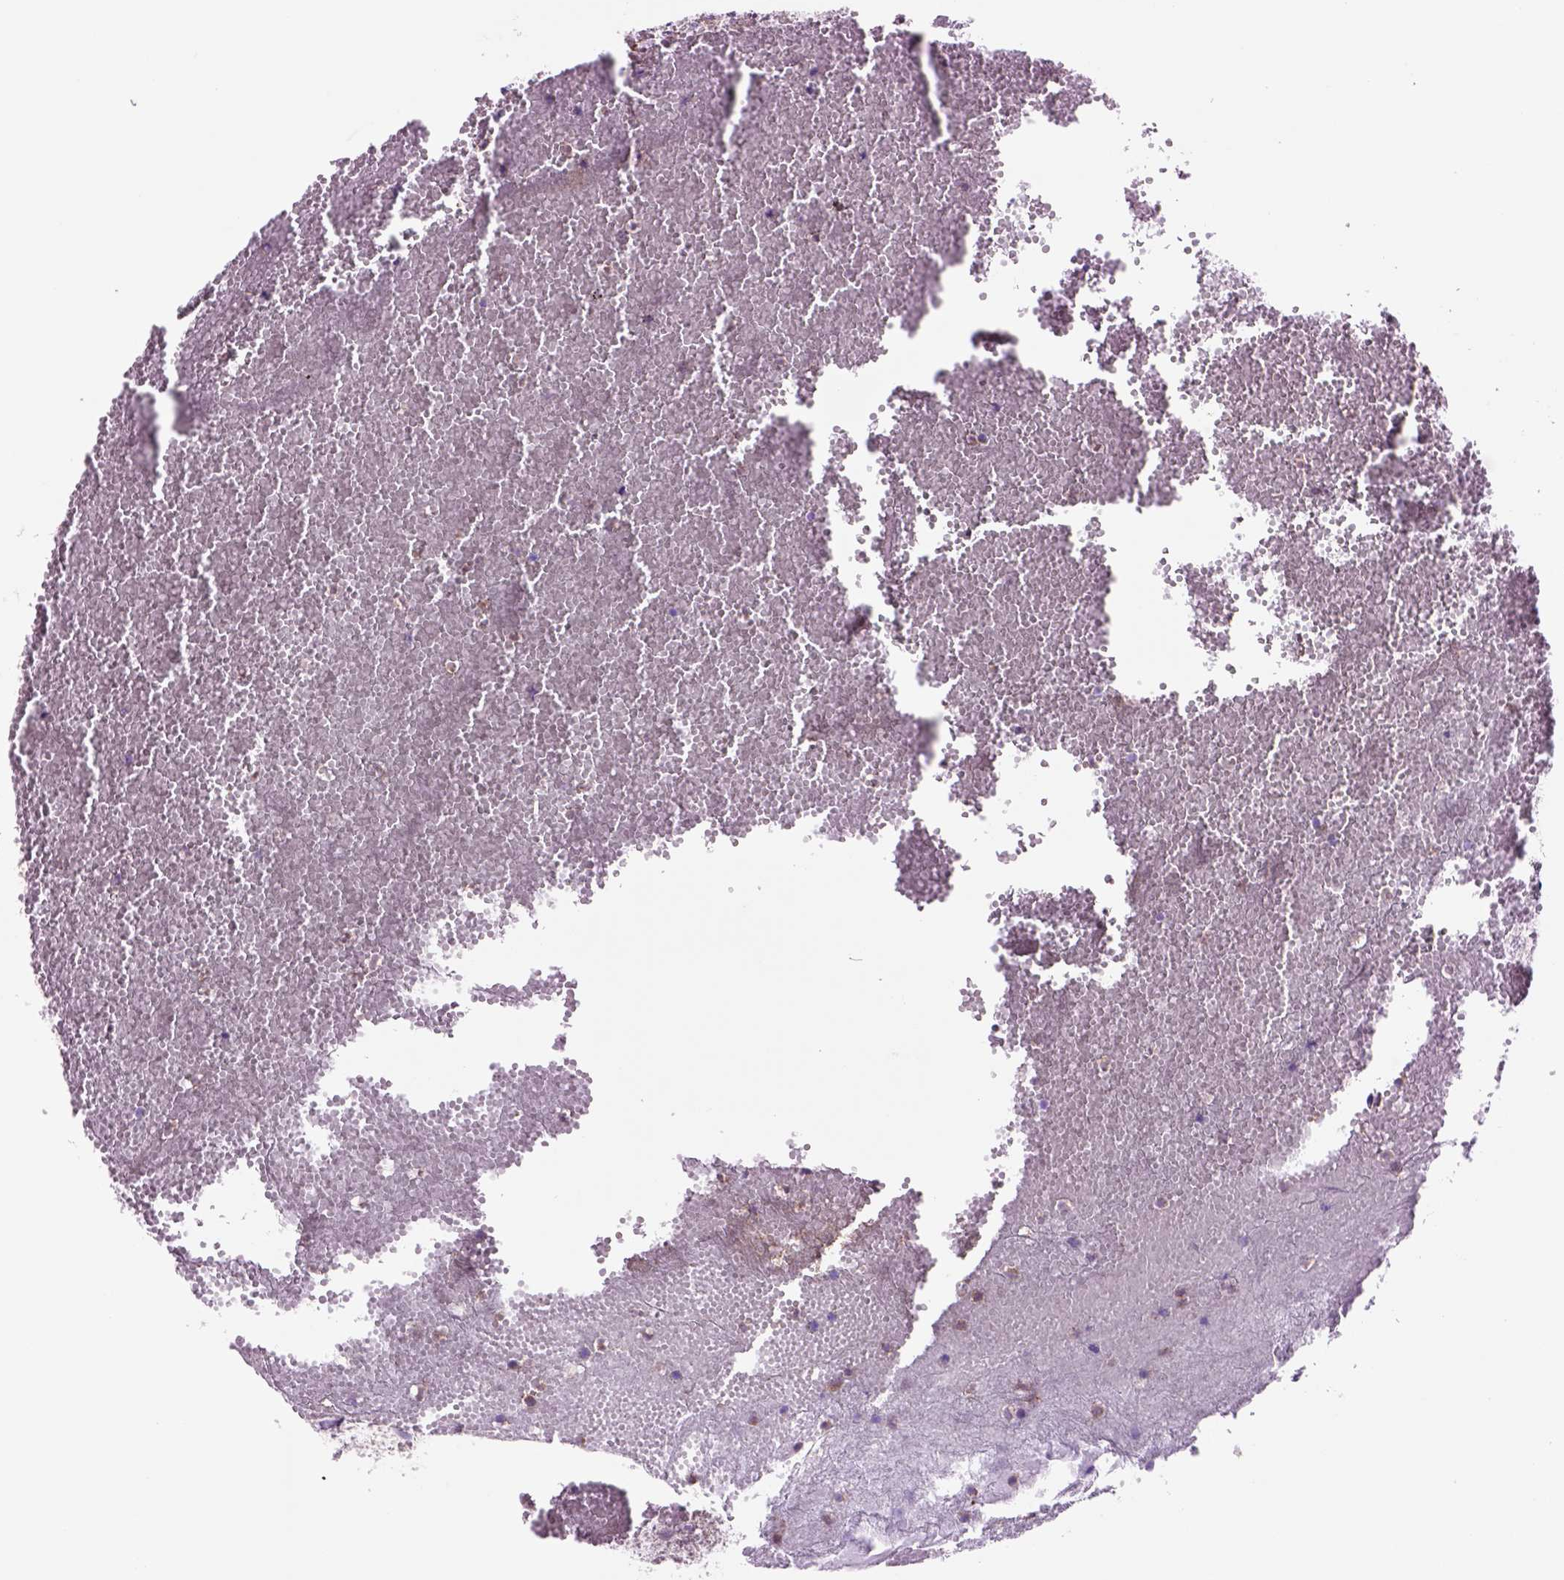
{"staining": {"intensity": "weak", "quantity": "25%-75%", "location": "cytoplasmic/membranous"}, "tissue": "urothelial cancer", "cell_type": "Tumor cells", "image_type": "cancer", "snomed": [{"axis": "morphology", "description": "Urothelial carcinoma, High grade"}, {"axis": "topography", "description": "Urinary bladder"}], "caption": "IHC micrograph of human high-grade urothelial carcinoma stained for a protein (brown), which reveals low levels of weak cytoplasmic/membranous positivity in about 25%-75% of tumor cells.", "gene": "PIAS3", "patient": {"sex": "male", "age": 56}}